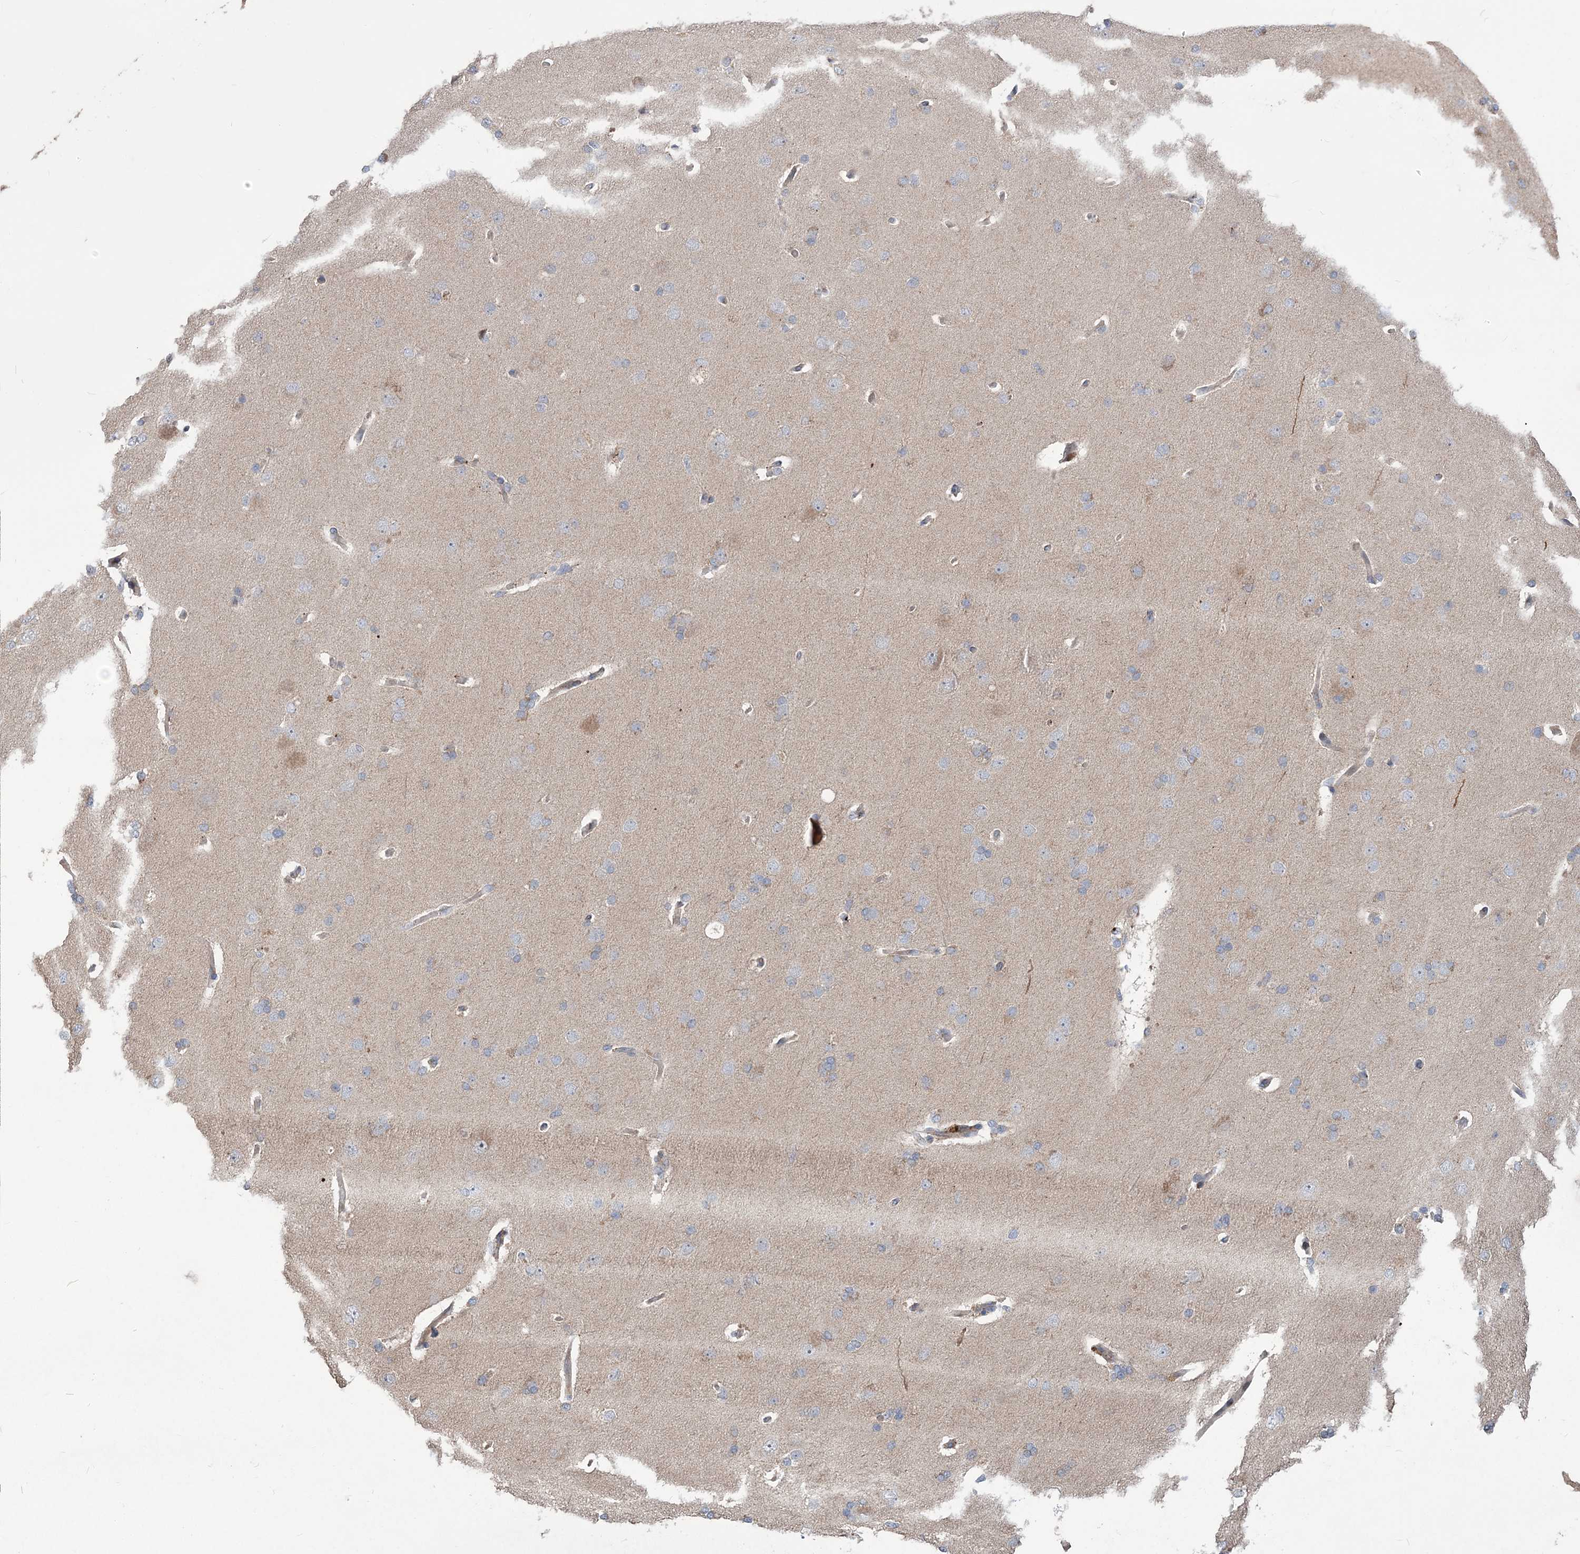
{"staining": {"intensity": "moderate", "quantity": ">75%", "location": "cytoplasmic/membranous"}, "tissue": "cerebral cortex", "cell_type": "Endothelial cells", "image_type": "normal", "snomed": [{"axis": "morphology", "description": "Normal tissue, NOS"}, {"axis": "topography", "description": "Cerebral cortex"}], "caption": "The immunohistochemical stain shows moderate cytoplasmic/membranous staining in endothelial cells of benign cerebral cortex. Using DAB (3,3'-diaminobenzidine) (brown) and hematoxylin (blue) stains, captured at high magnification using brightfield microscopy.", "gene": "MTRF1L", "patient": {"sex": "male", "age": 62}}